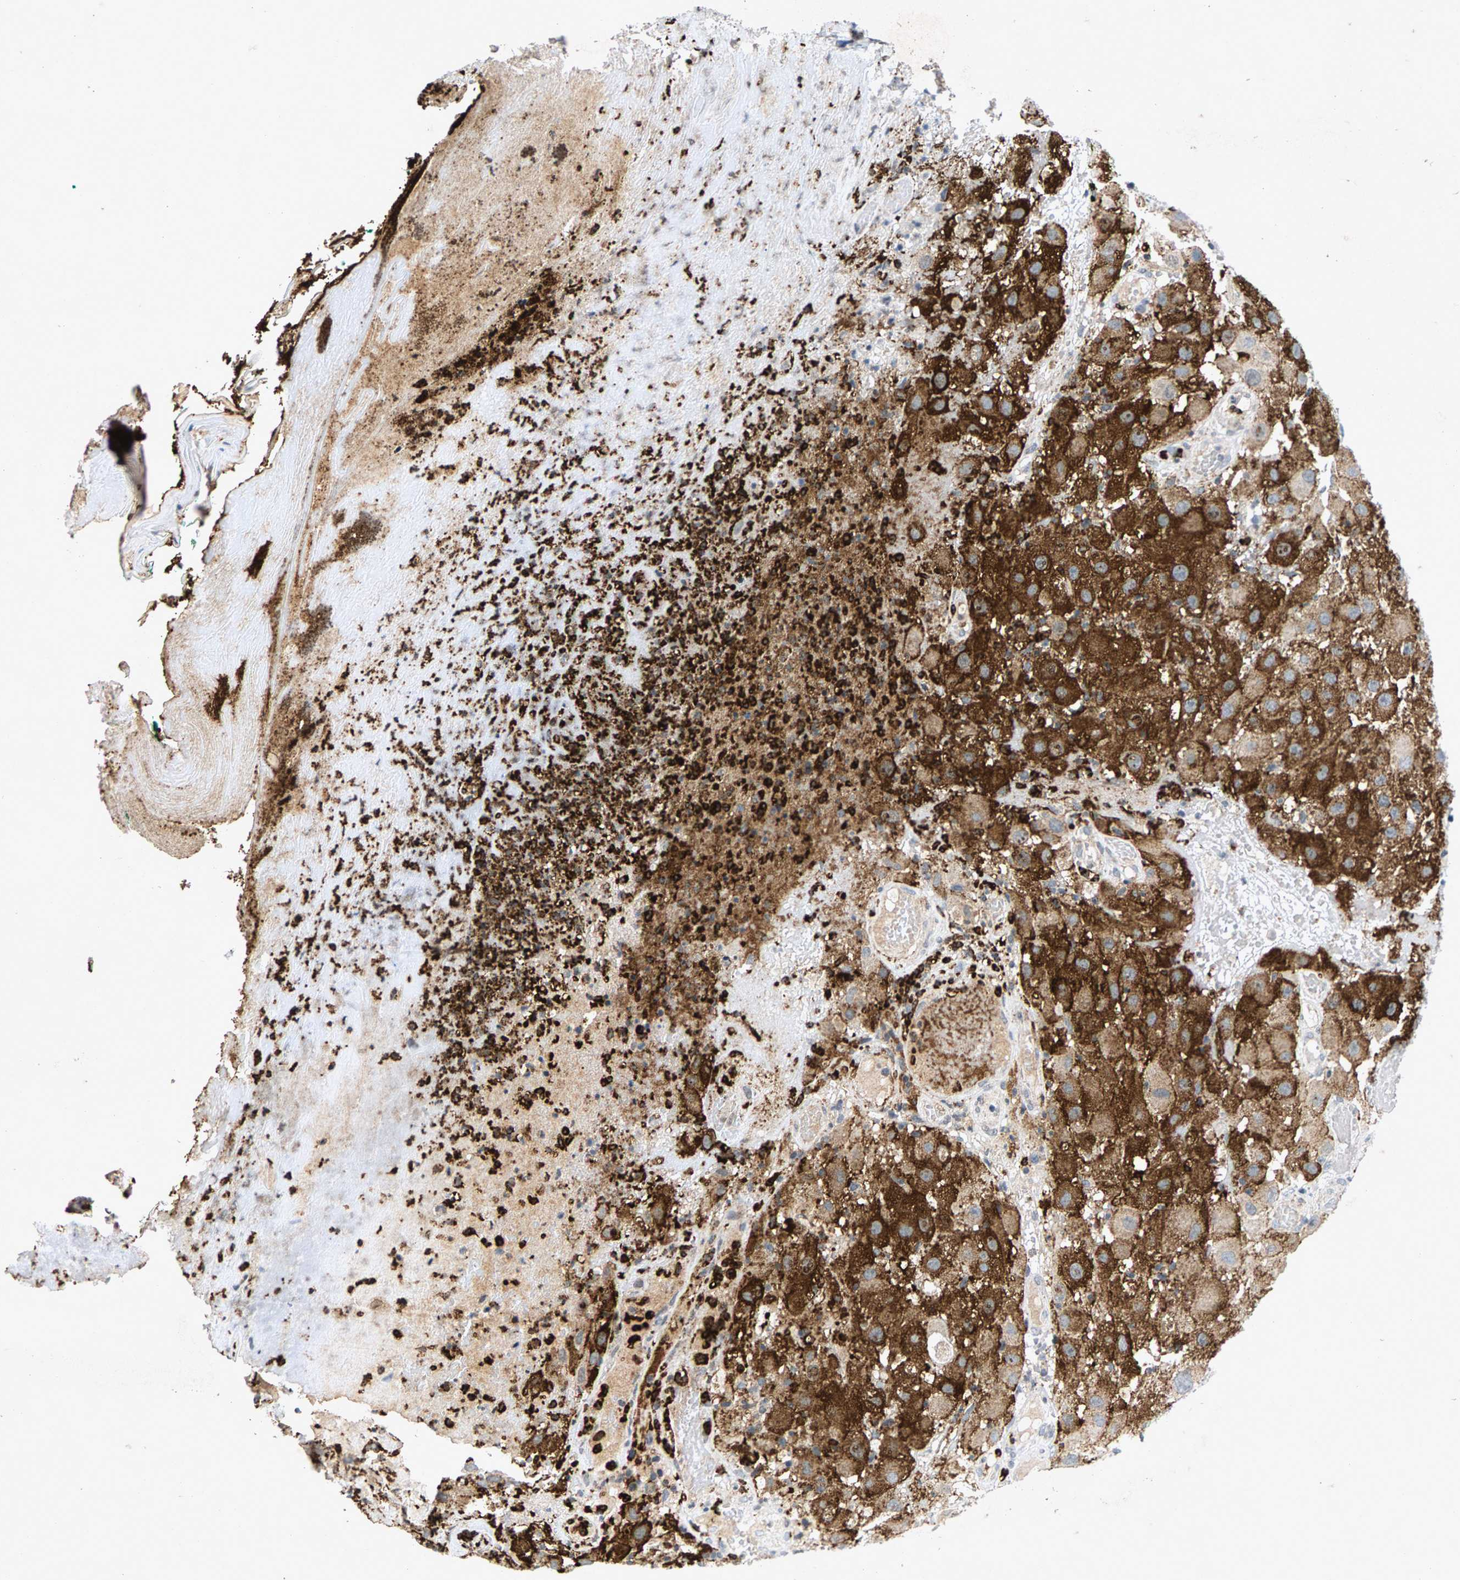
{"staining": {"intensity": "strong", "quantity": "25%-75%", "location": "cytoplasmic/membranous"}, "tissue": "melanoma", "cell_type": "Tumor cells", "image_type": "cancer", "snomed": [{"axis": "morphology", "description": "Malignant melanoma, NOS"}, {"axis": "topography", "description": "Skin"}], "caption": "Melanoma tissue reveals strong cytoplasmic/membranous staining in approximately 25%-75% of tumor cells, visualized by immunohistochemistry. The protein of interest is shown in brown color, while the nuclei are stained blue.", "gene": "ZPR1", "patient": {"sex": "female", "age": 81}}